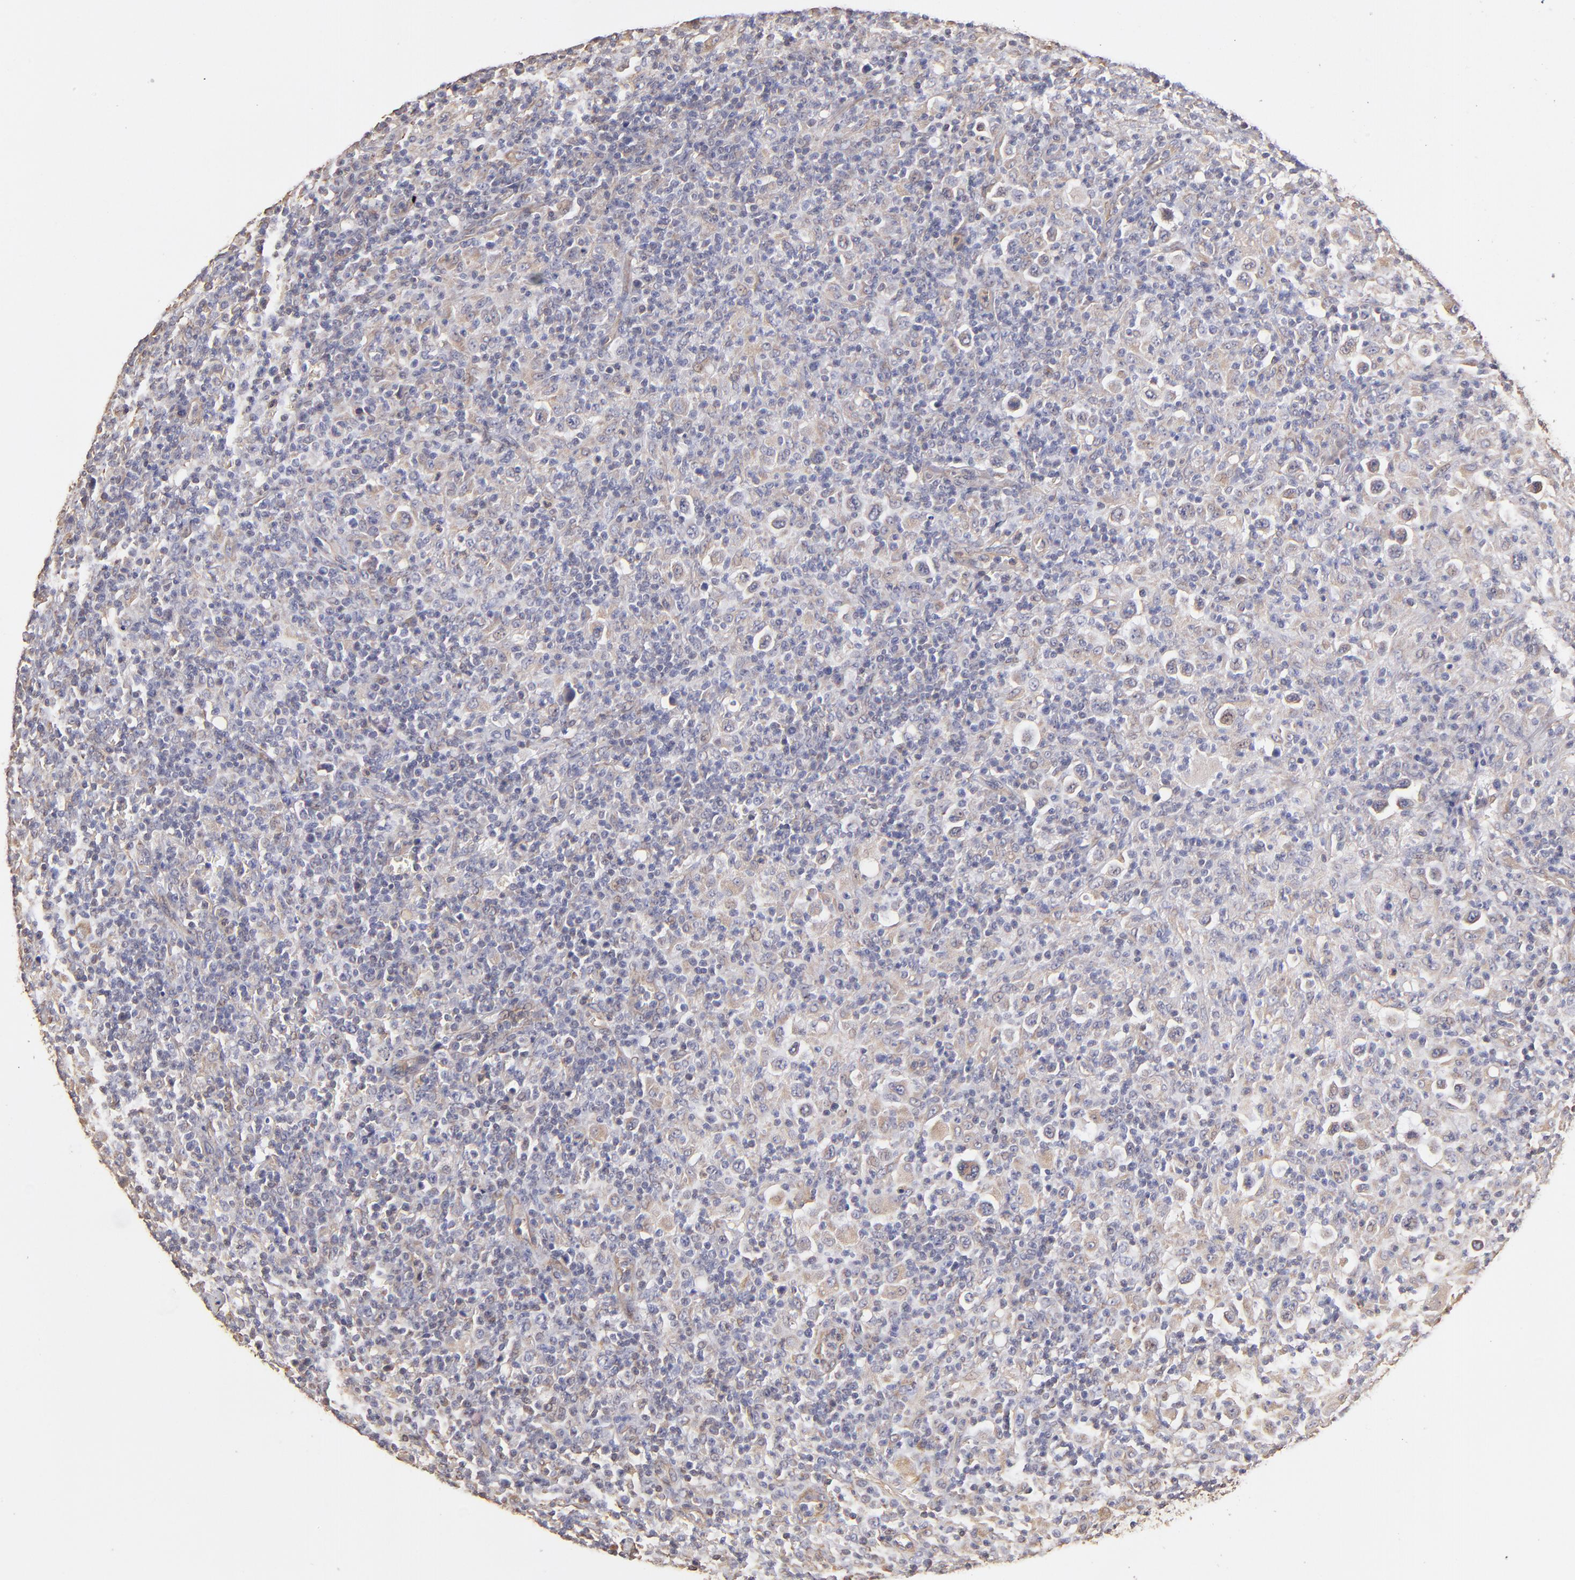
{"staining": {"intensity": "weak", "quantity": "25%-75%", "location": "cytoplasmic/membranous"}, "tissue": "lymphoma", "cell_type": "Tumor cells", "image_type": "cancer", "snomed": [{"axis": "morphology", "description": "Hodgkin's disease, NOS"}, {"axis": "topography", "description": "Lymph node"}], "caption": "Hodgkin's disease stained for a protein exhibits weak cytoplasmic/membranous positivity in tumor cells.", "gene": "ABCC1", "patient": {"sex": "male", "age": 65}}